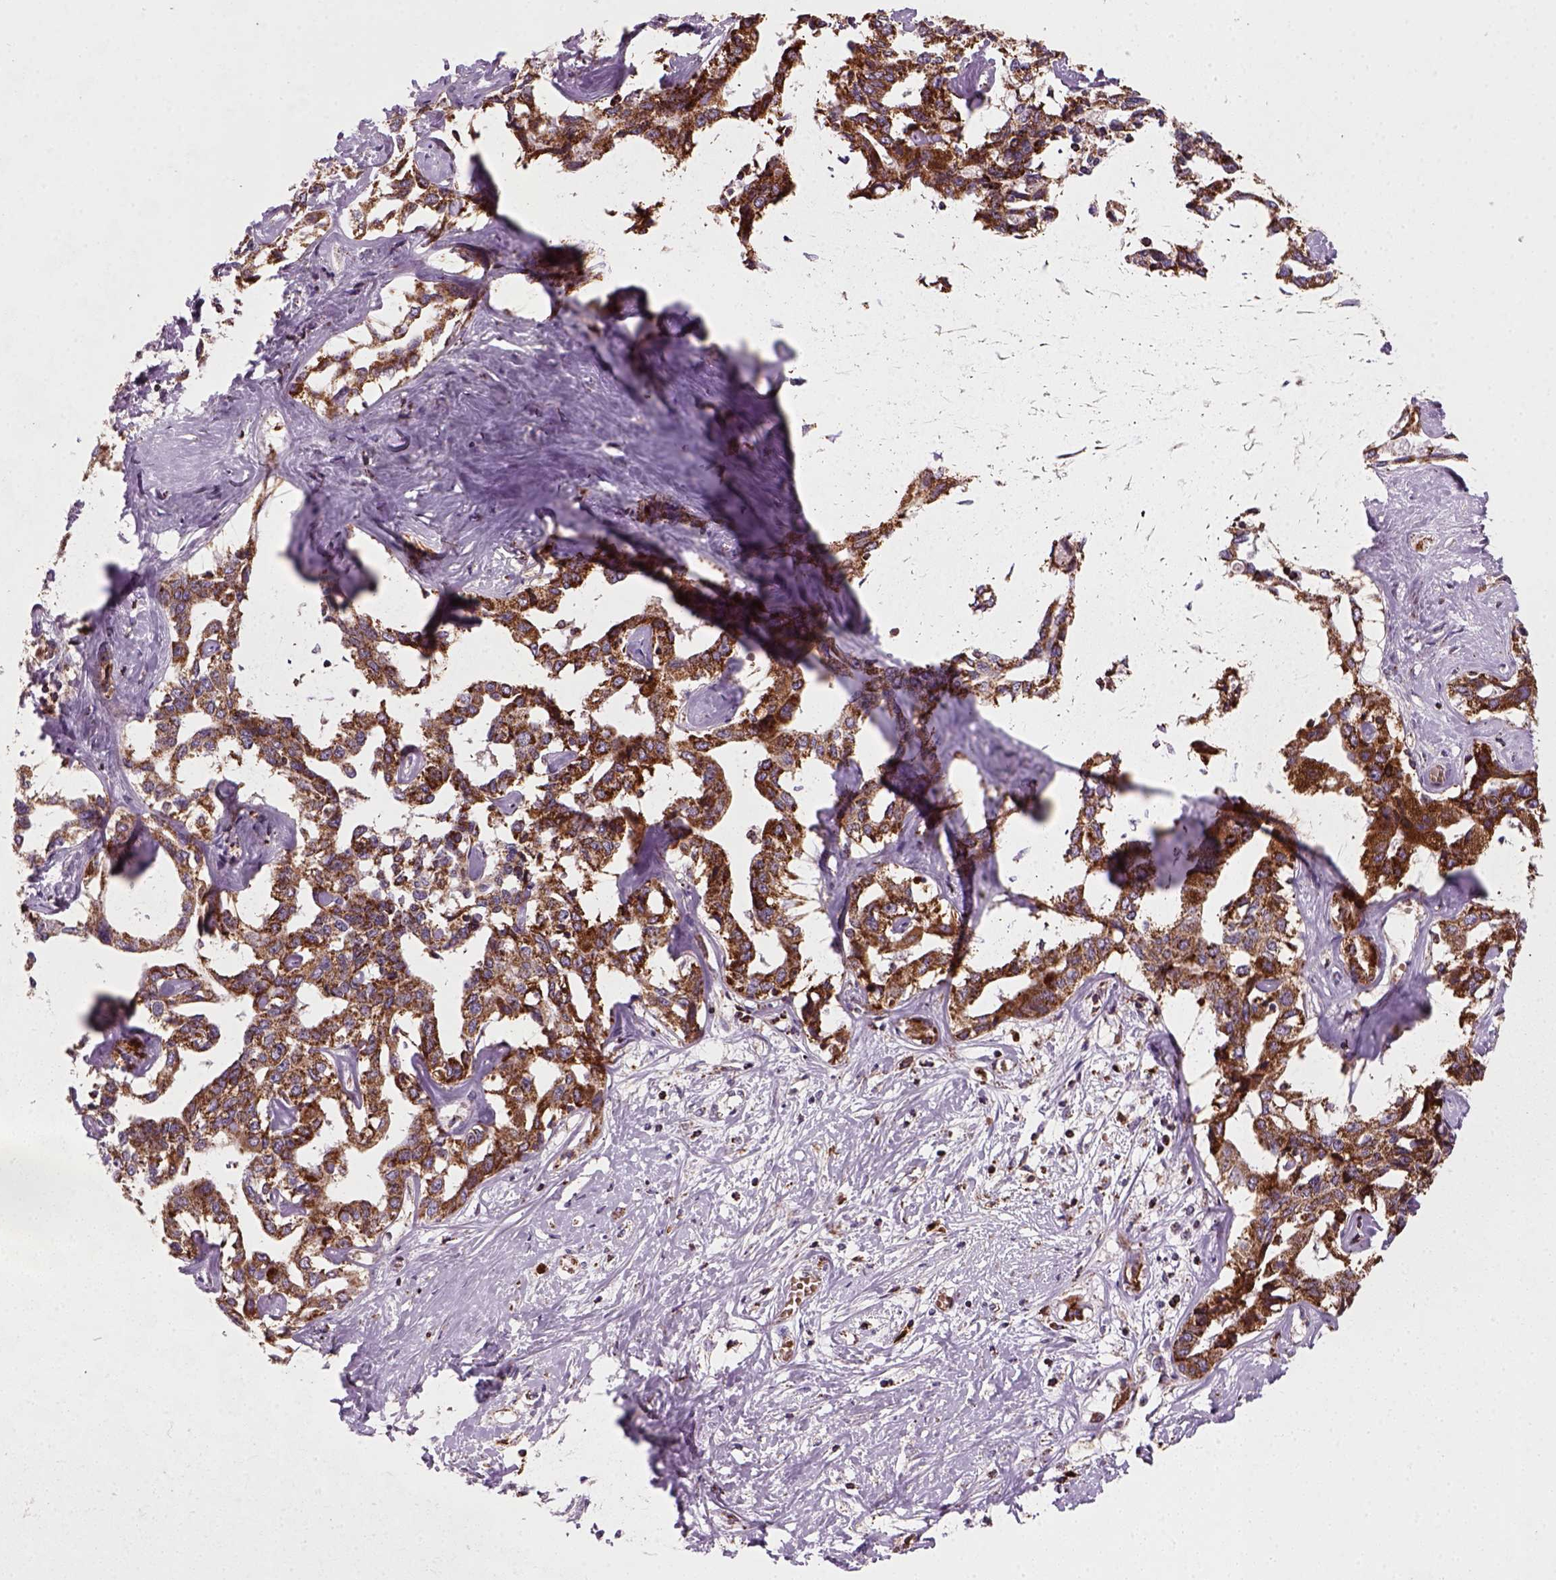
{"staining": {"intensity": "strong", "quantity": ">75%", "location": "cytoplasmic/membranous"}, "tissue": "liver cancer", "cell_type": "Tumor cells", "image_type": "cancer", "snomed": [{"axis": "morphology", "description": "Cholangiocarcinoma"}, {"axis": "topography", "description": "Liver"}], "caption": "Immunohistochemical staining of human liver cancer (cholangiocarcinoma) reveals high levels of strong cytoplasmic/membranous protein staining in about >75% of tumor cells. (DAB IHC with brightfield microscopy, high magnification).", "gene": "NUDT16L1", "patient": {"sex": "male", "age": 59}}